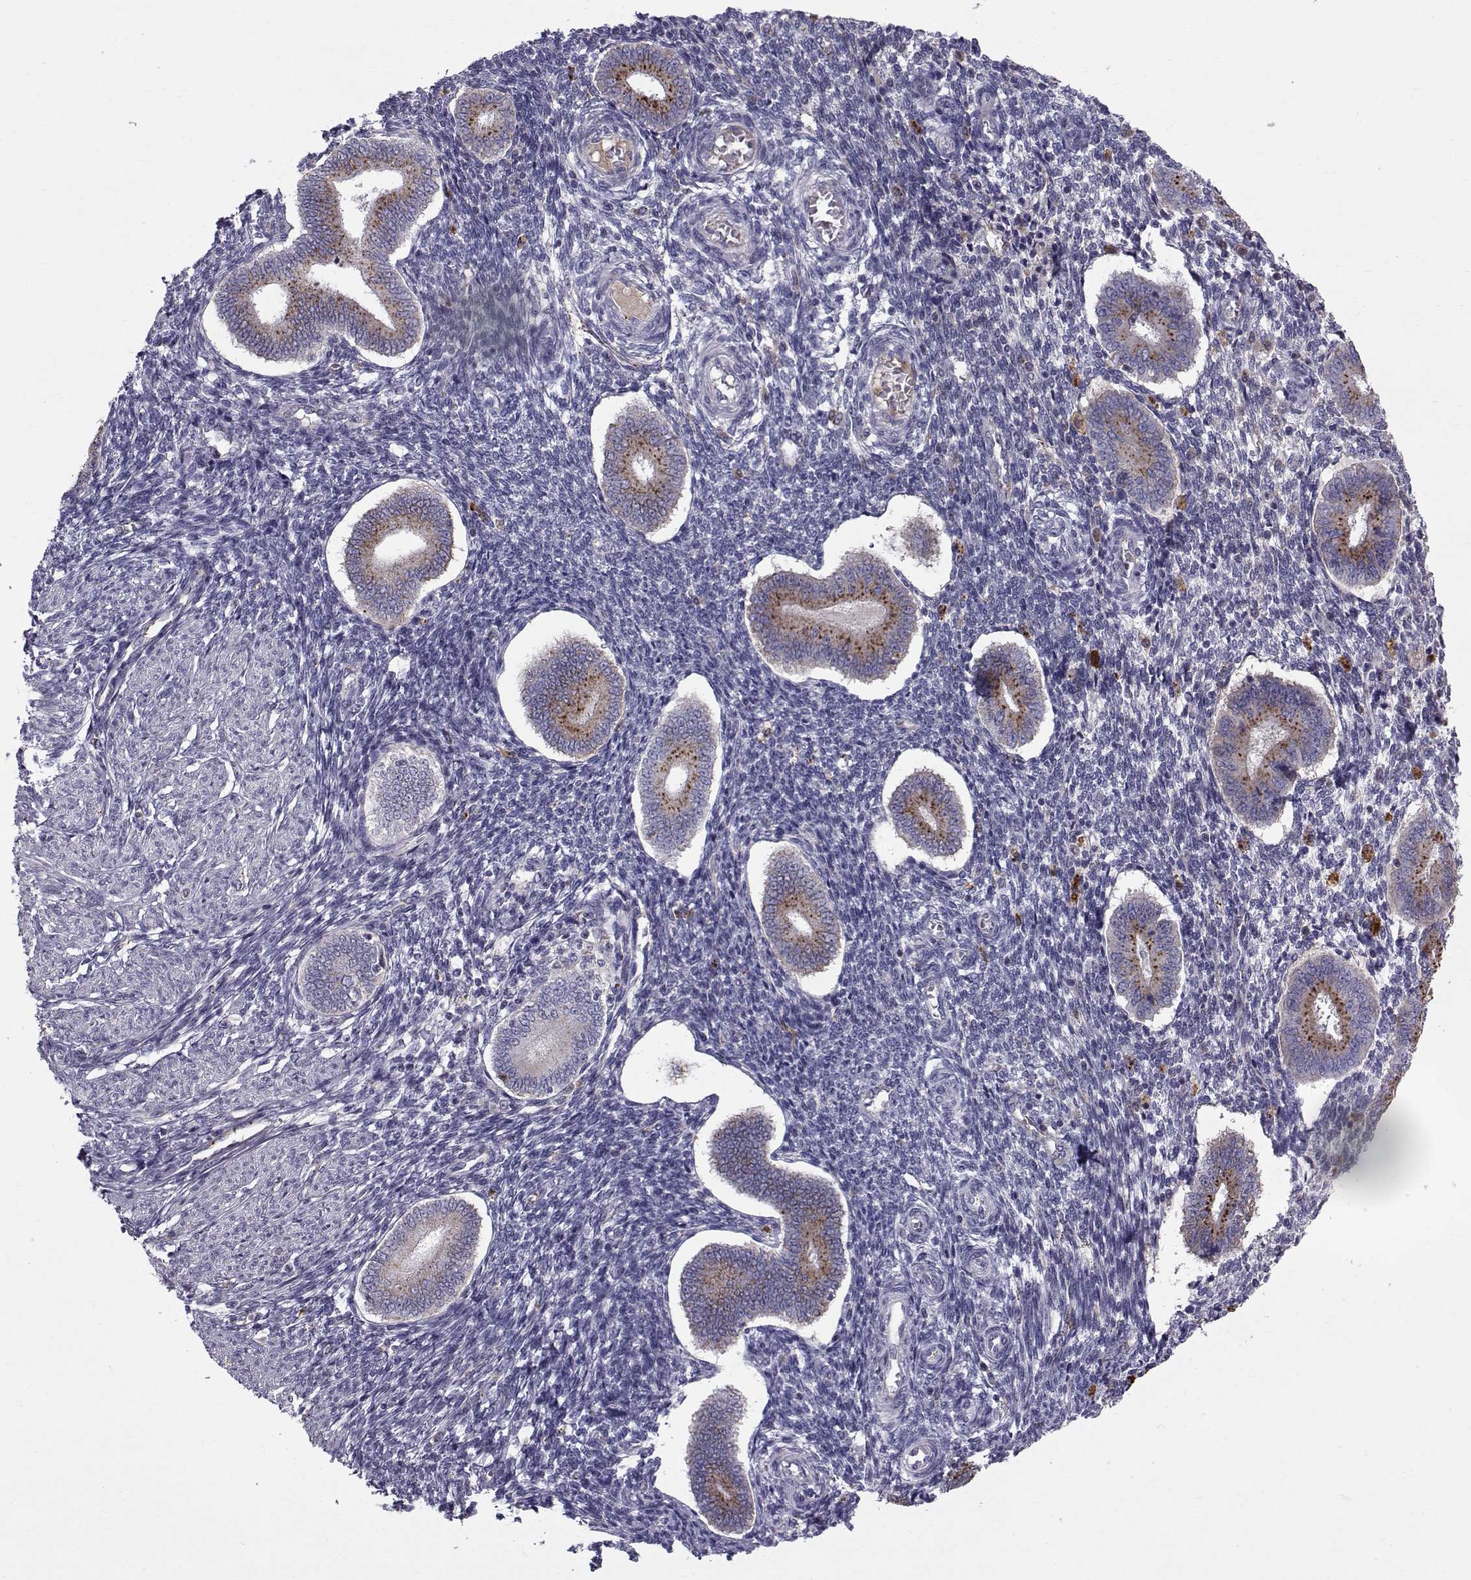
{"staining": {"intensity": "negative", "quantity": "none", "location": "none"}, "tissue": "endometrium", "cell_type": "Cells in endometrial stroma", "image_type": "normal", "snomed": [{"axis": "morphology", "description": "Normal tissue, NOS"}, {"axis": "topography", "description": "Endometrium"}], "caption": "This image is of unremarkable endometrium stained with immunohistochemistry to label a protein in brown with the nuclei are counter-stained blue. There is no staining in cells in endometrial stroma. The staining is performed using DAB brown chromogen with nuclei counter-stained in using hematoxylin.", "gene": "CALCR", "patient": {"sex": "female", "age": 40}}